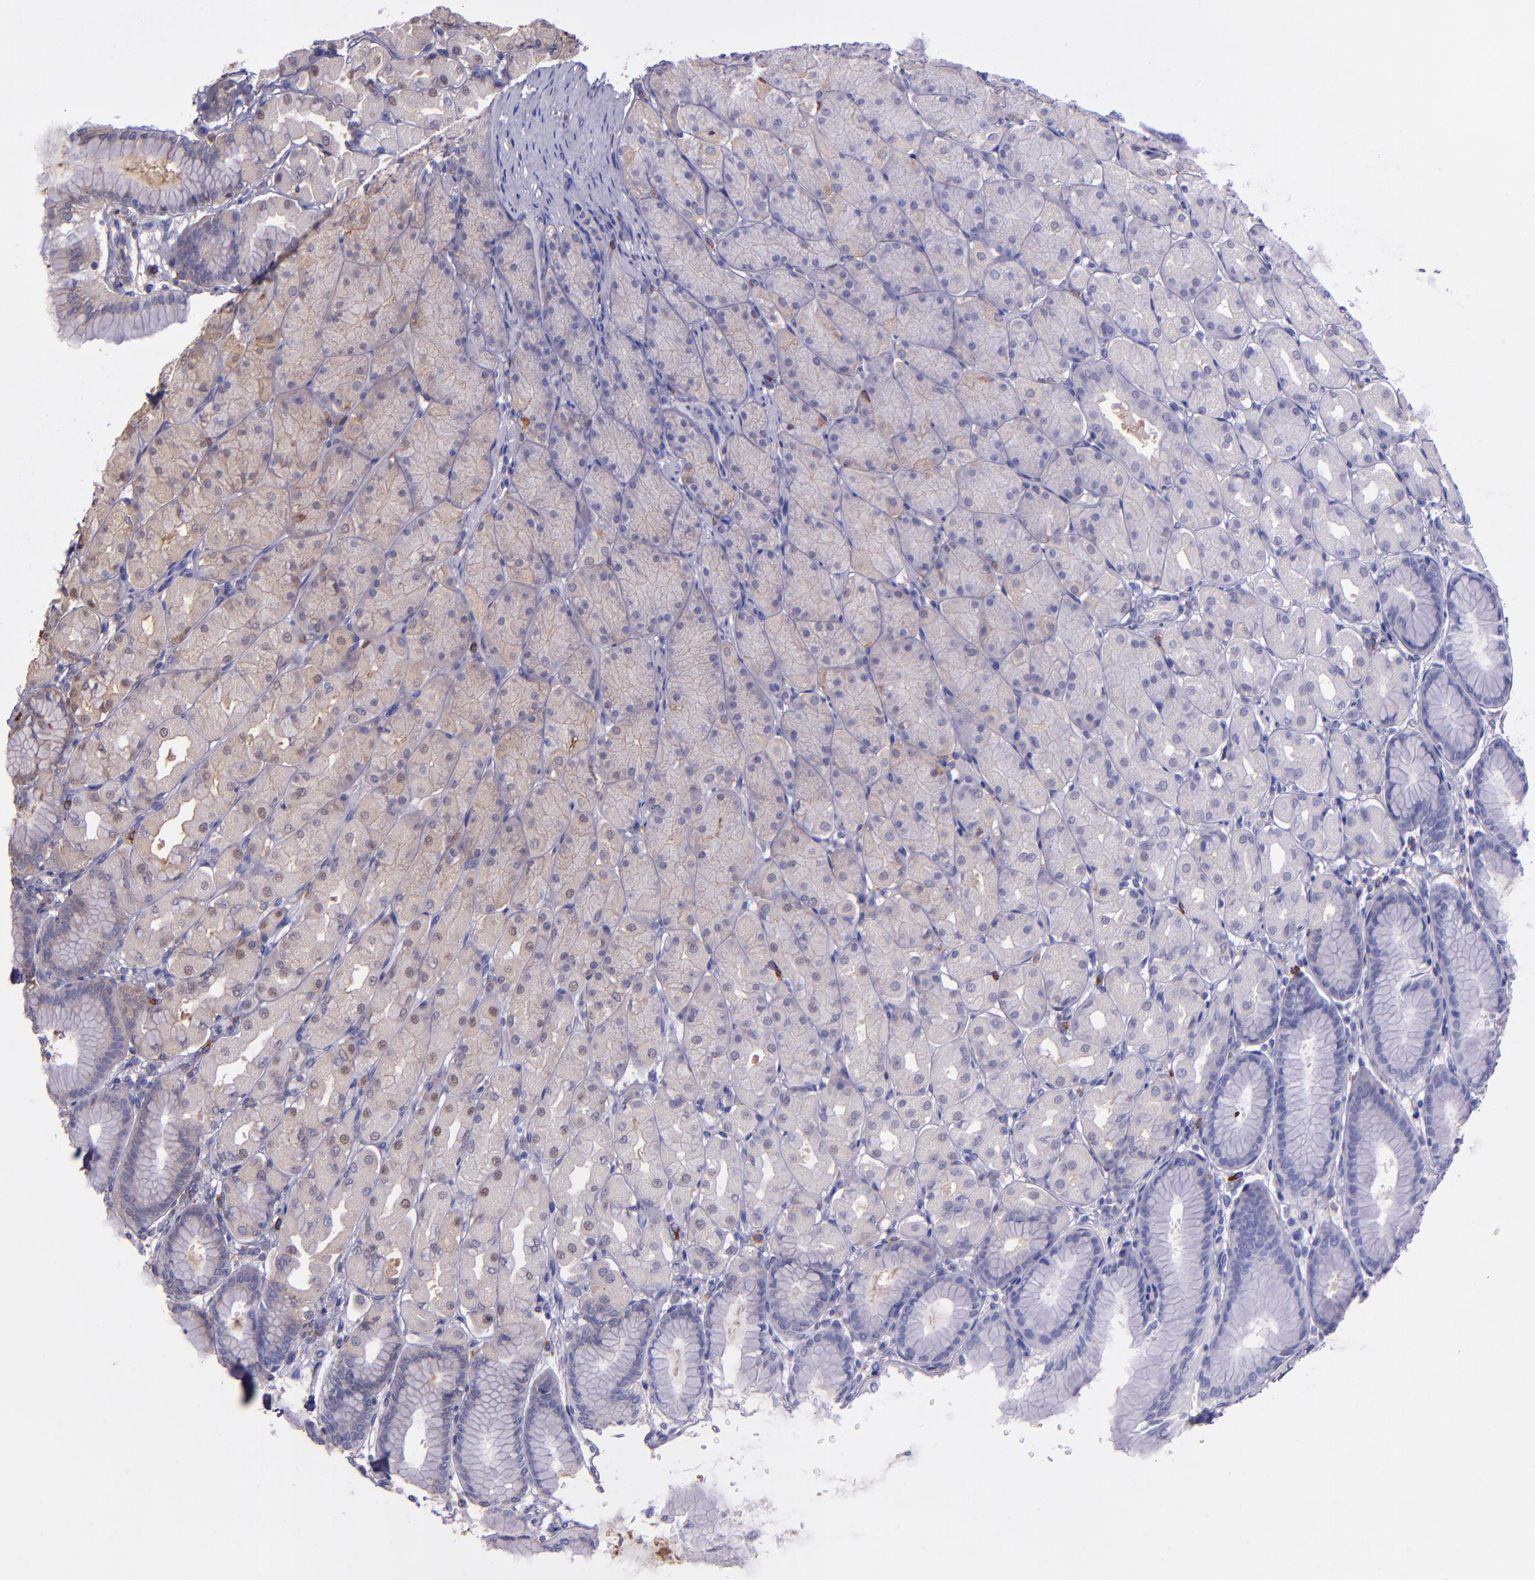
{"staining": {"intensity": "moderate", "quantity": "25%-75%", "location": "cytoplasmic/membranous"}, "tissue": "stomach", "cell_type": "Glandular cells", "image_type": "normal", "snomed": [{"axis": "morphology", "description": "Normal tissue, NOS"}, {"axis": "topography", "description": "Stomach, upper"}], "caption": "Glandular cells exhibit medium levels of moderate cytoplasmic/membranous staining in about 25%-75% of cells in benign human stomach.", "gene": "WASH6P", "patient": {"sex": "female", "age": 56}}